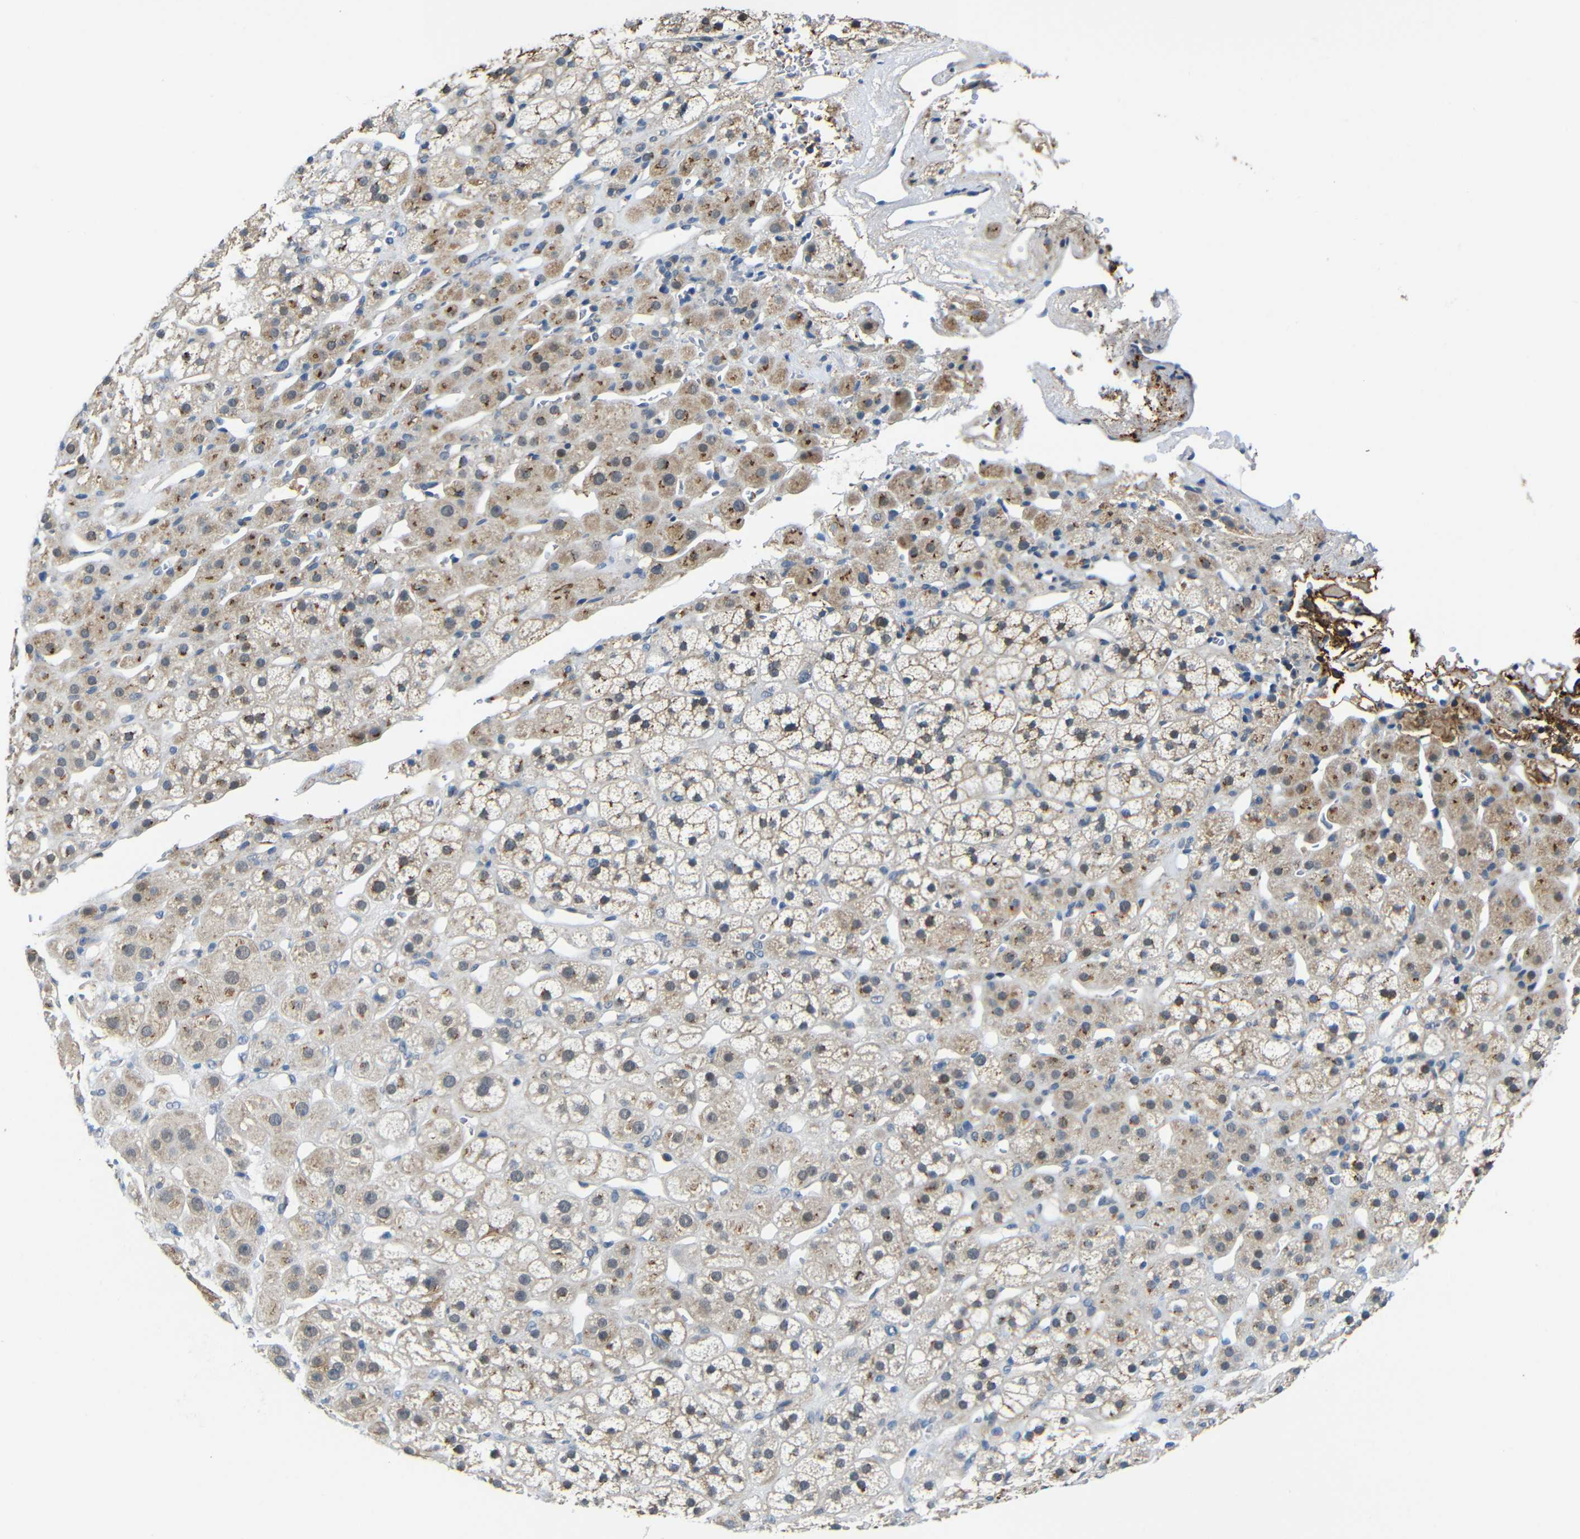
{"staining": {"intensity": "weak", "quantity": ">75%", "location": "cytoplasmic/membranous"}, "tissue": "adrenal gland", "cell_type": "Glandular cells", "image_type": "normal", "snomed": [{"axis": "morphology", "description": "Normal tissue, NOS"}, {"axis": "topography", "description": "Adrenal gland"}], "caption": "The photomicrograph exhibits staining of normal adrenal gland, revealing weak cytoplasmic/membranous protein positivity (brown color) within glandular cells. The protein is shown in brown color, while the nuclei are stained blue.", "gene": "ZNF90", "patient": {"sex": "male", "age": 56}}